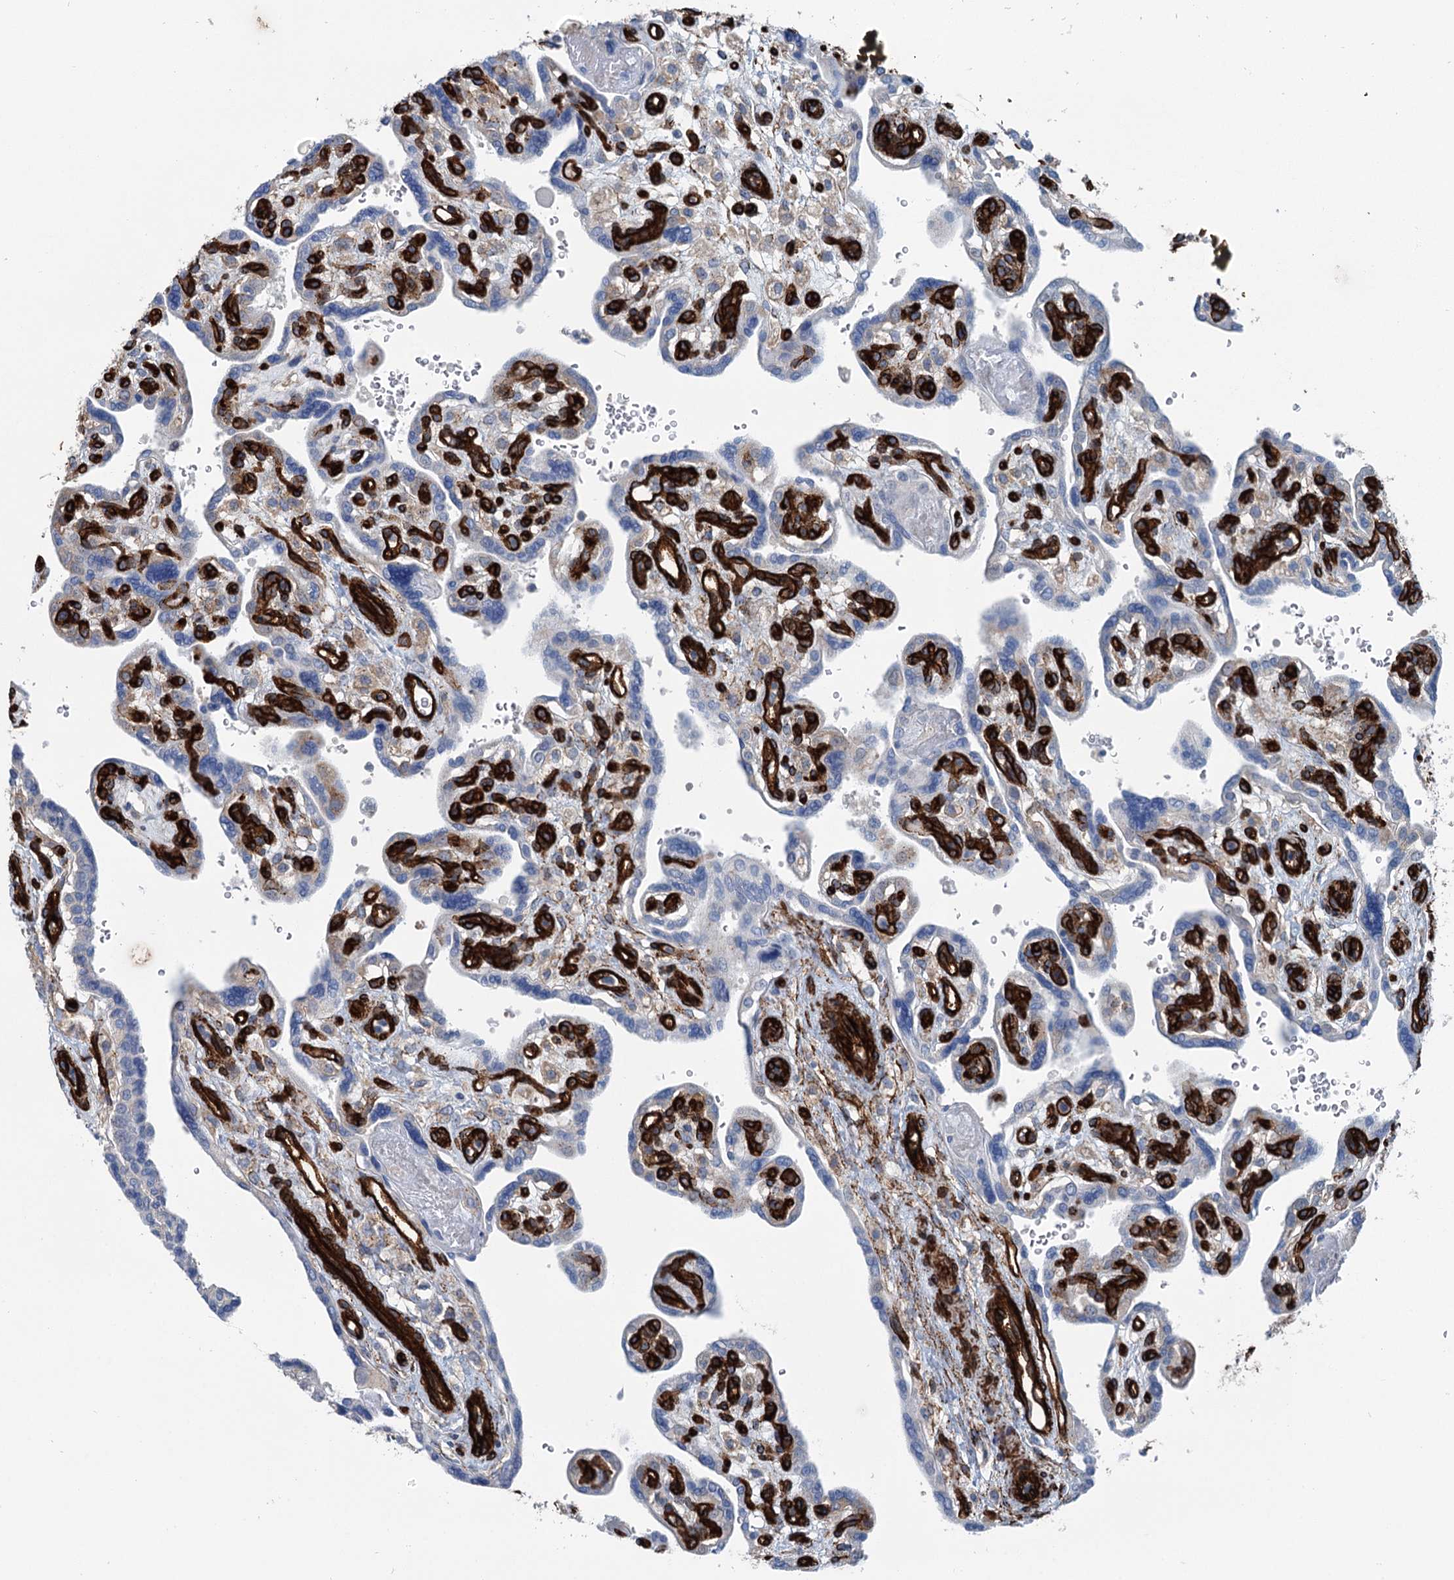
{"staining": {"intensity": "moderate", "quantity": "<25%", "location": "cytoplasmic/membranous"}, "tissue": "placenta", "cell_type": "Decidual cells", "image_type": "normal", "snomed": [{"axis": "morphology", "description": "Normal tissue, NOS"}, {"axis": "topography", "description": "Placenta"}], "caption": "A brown stain highlights moderate cytoplasmic/membranous positivity of a protein in decidual cells of normal human placenta. The protein is shown in brown color, while the nuclei are stained blue.", "gene": "IQSEC1", "patient": {"sex": "female", "age": 39}}